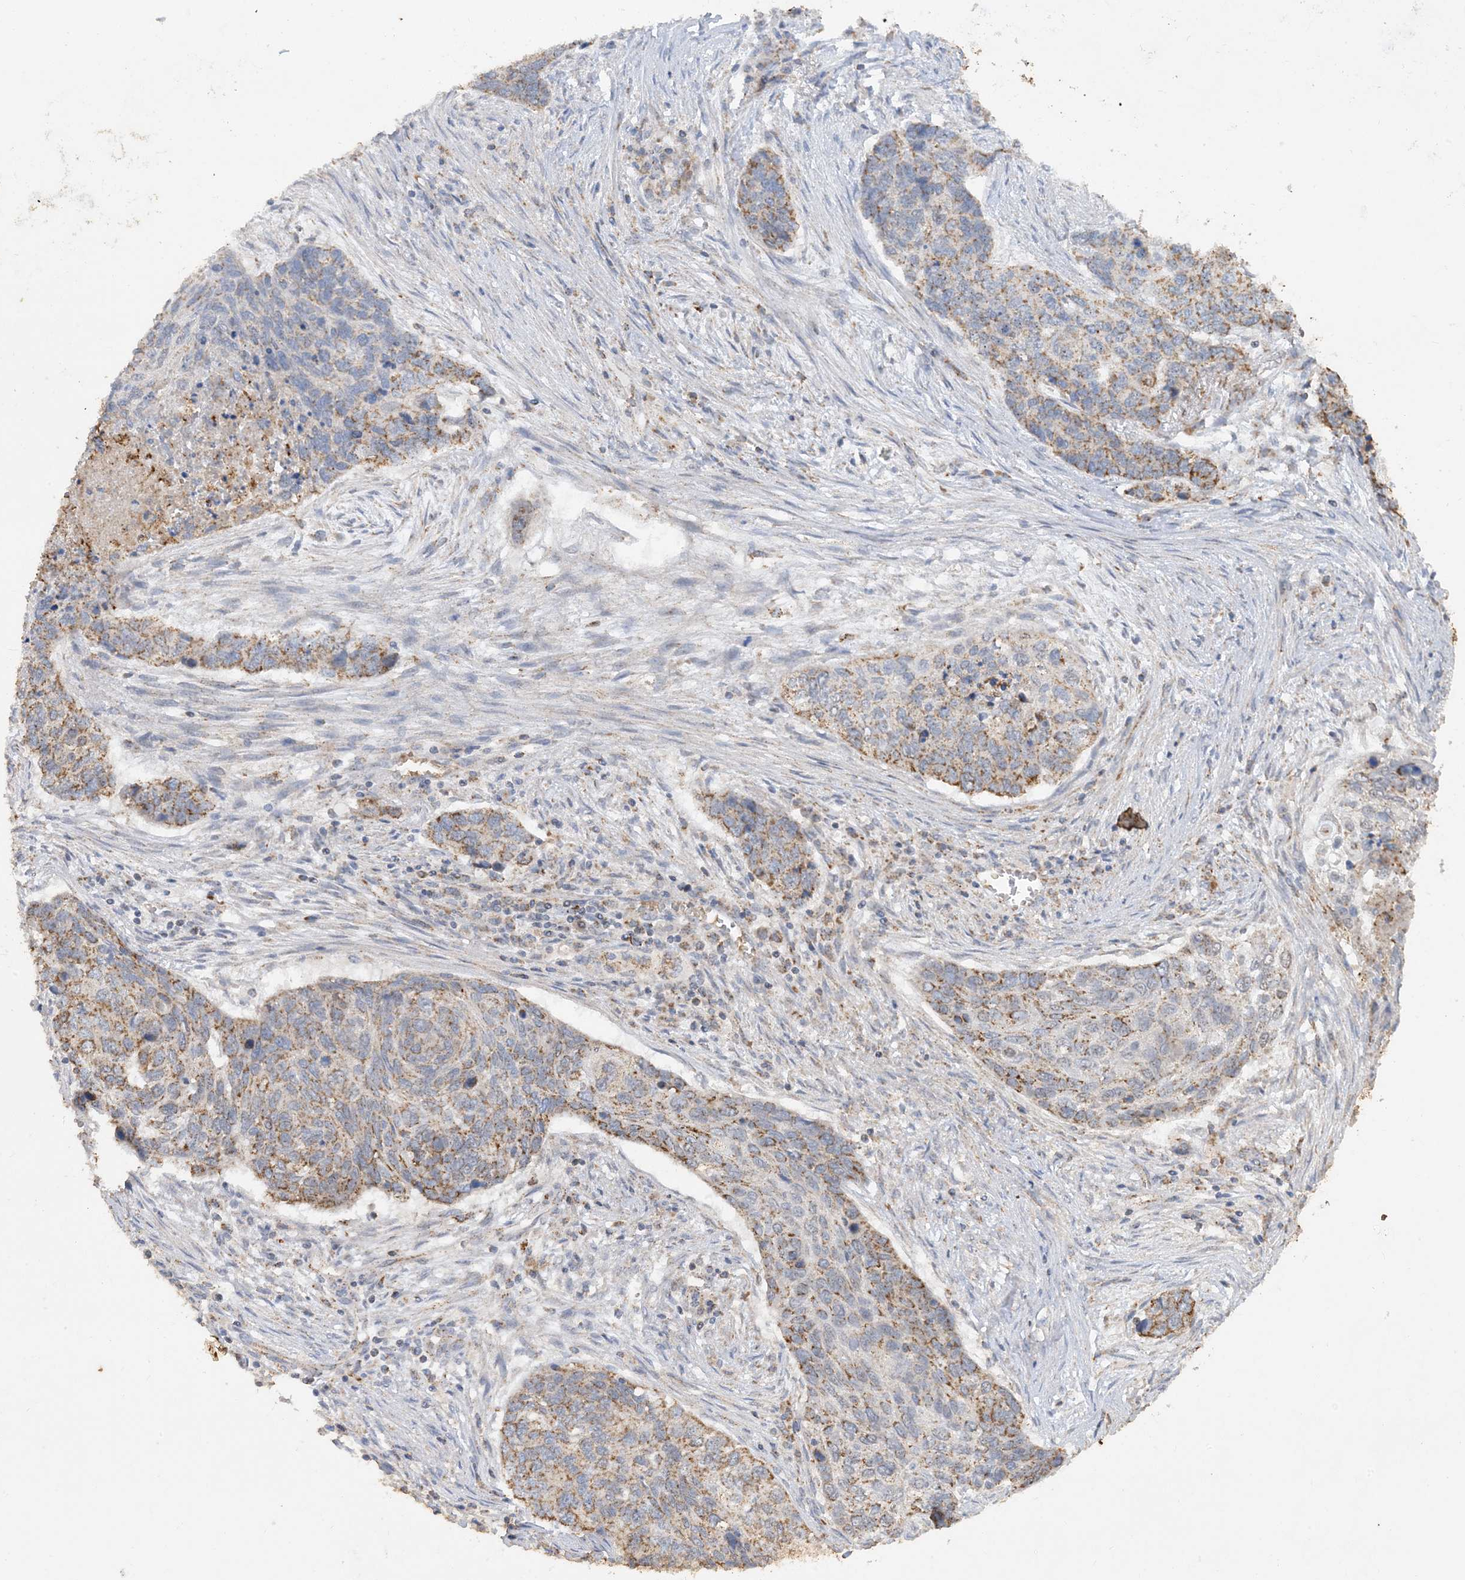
{"staining": {"intensity": "moderate", "quantity": "25%-75%", "location": "cytoplasmic/membranous"}, "tissue": "lung cancer", "cell_type": "Tumor cells", "image_type": "cancer", "snomed": [{"axis": "morphology", "description": "Squamous cell carcinoma, NOS"}, {"axis": "topography", "description": "Lung"}], "caption": "Immunohistochemistry (IHC) histopathology image of human lung cancer stained for a protein (brown), which demonstrates medium levels of moderate cytoplasmic/membranous staining in approximately 25%-75% of tumor cells.", "gene": "SFMBT2", "patient": {"sex": "female", "age": 63}}